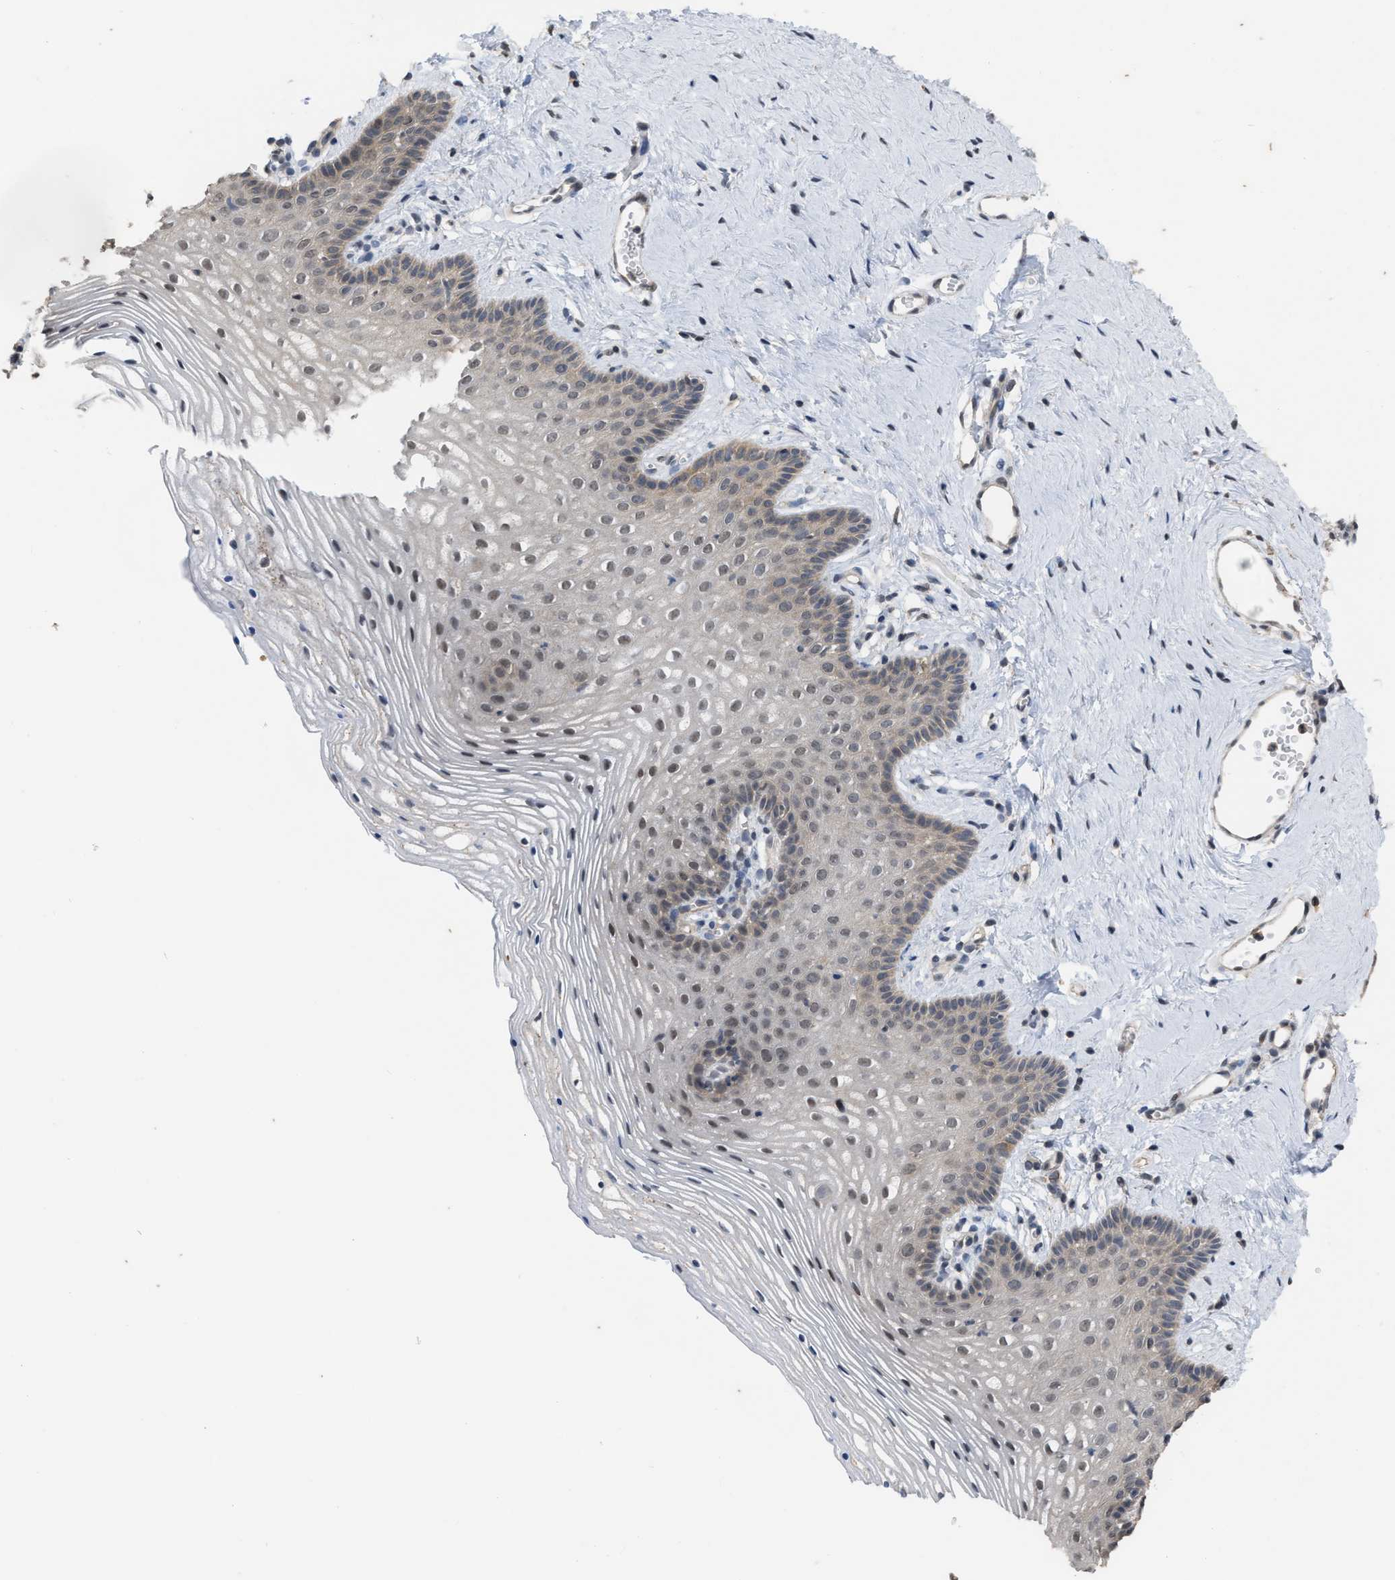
{"staining": {"intensity": "moderate", "quantity": "25%-75%", "location": "cytoplasmic/membranous,nuclear"}, "tissue": "vagina", "cell_type": "Squamous epithelial cells", "image_type": "normal", "snomed": [{"axis": "morphology", "description": "Normal tissue, NOS"}, {"axis": "topography", "description": "Vagina"}], "caption": "Moderate cytoplasmic/membranous,nuclear expression for a protein is present in approximately 25%-75% of squamous epithelial cells of normal vagina using immunohistochemistry (IHC).", "gene": "BAIAP2L1", "patient": {"sex": "female", "age": 32}}